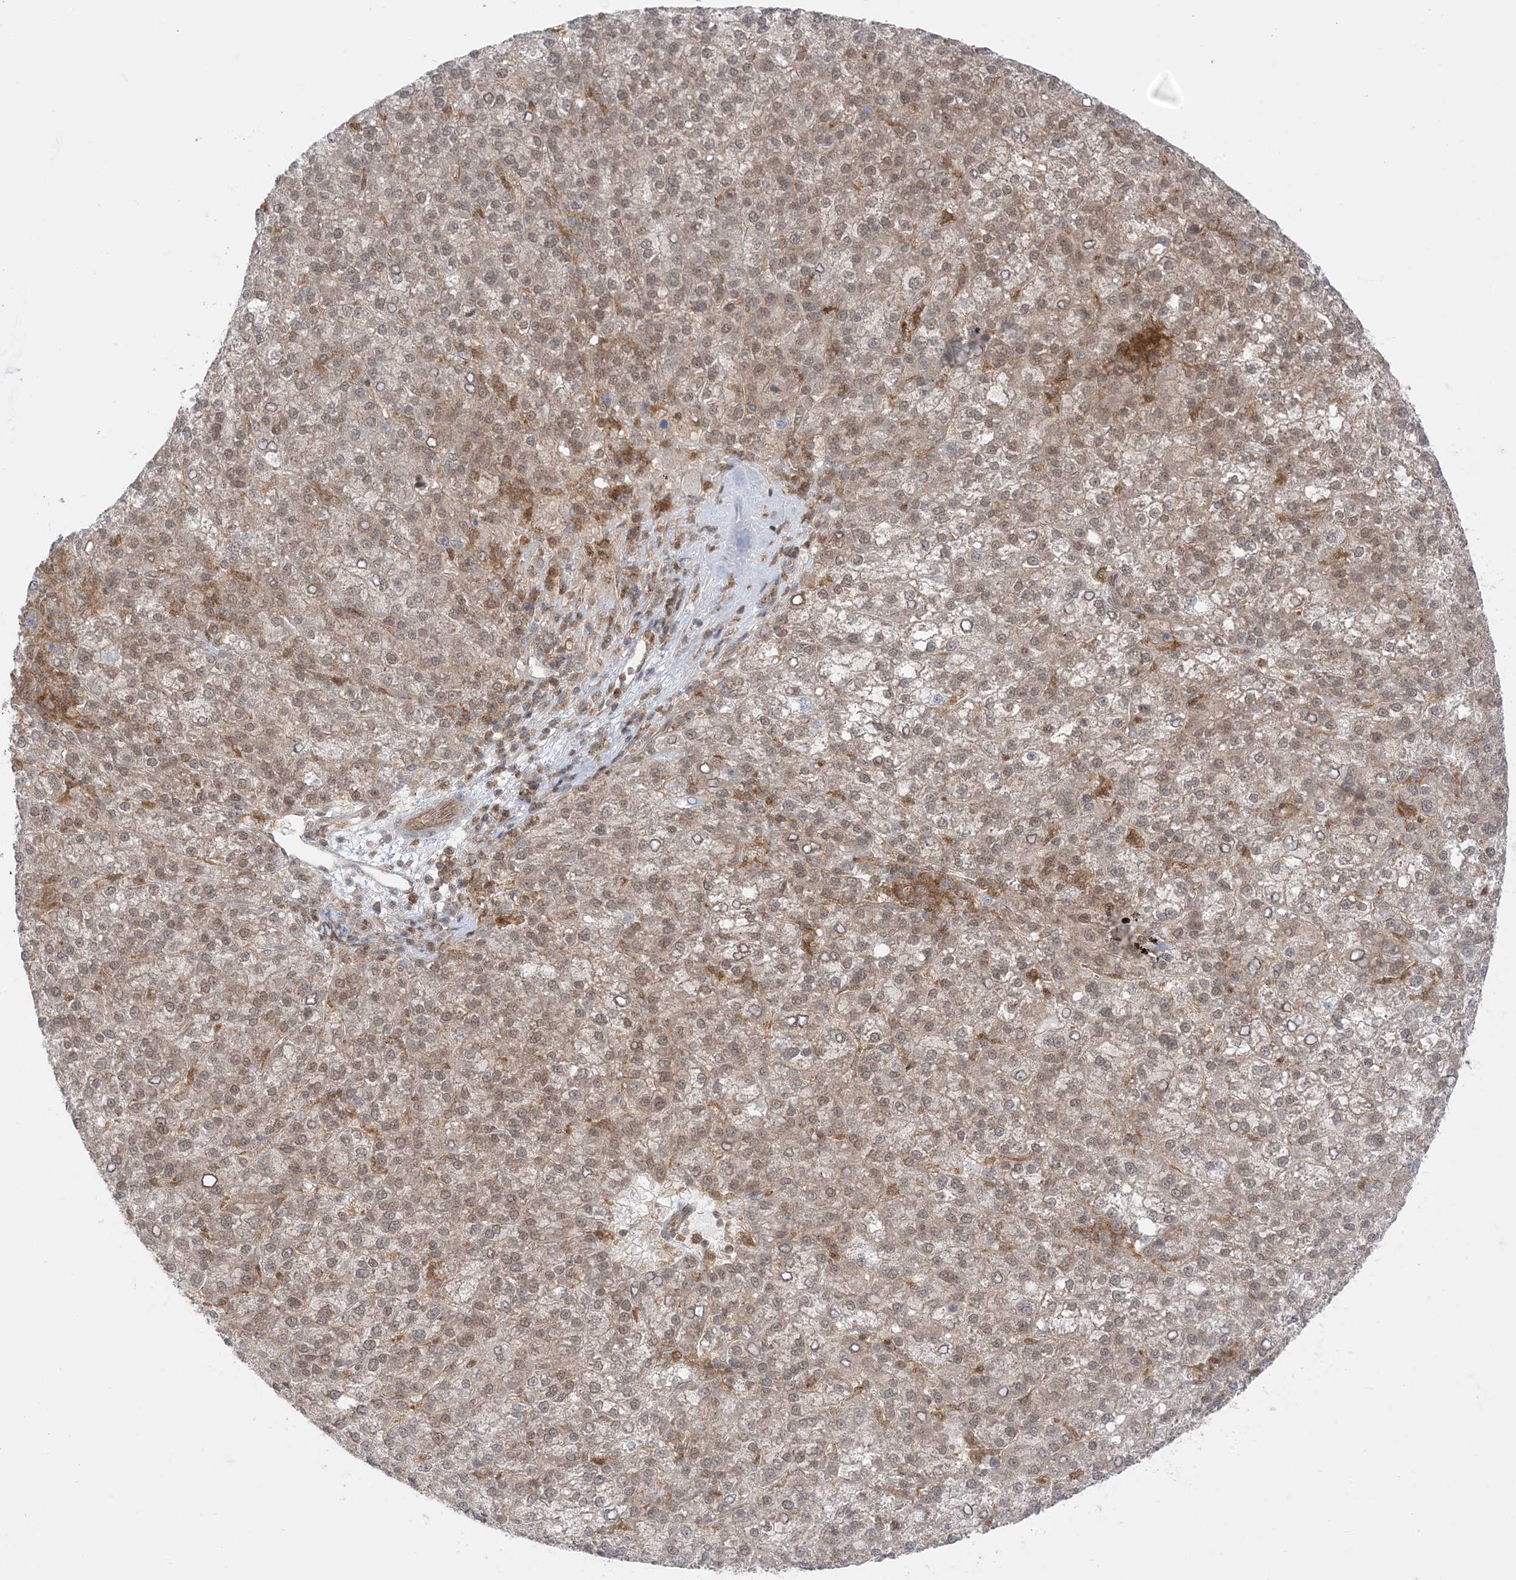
{"staining": {"intensity": "weak", "quantity": "25%-75%", "location": "cytoplasmic/membranous"}, "tissue": "liver cancer", "cell_type": "Tumor cells", "image_type": "cancer", "snomed": [{"axis": "morphology", "description": "Carcinoma, Hepatocellular, NOS"}, {"axis": "topography", "description": "Liver"}], "caption": "The photomicrograph reveals staining of hepatocellular carcinoma (liver), revealing weak cytoplasmic/membranous protein positivity (brown color) within tumor cells. The protein of interest is shown in brown color, while the nuclei are stained blue.", "gene": "PTPA", "patient": {"sex": "female", "age": 58}}